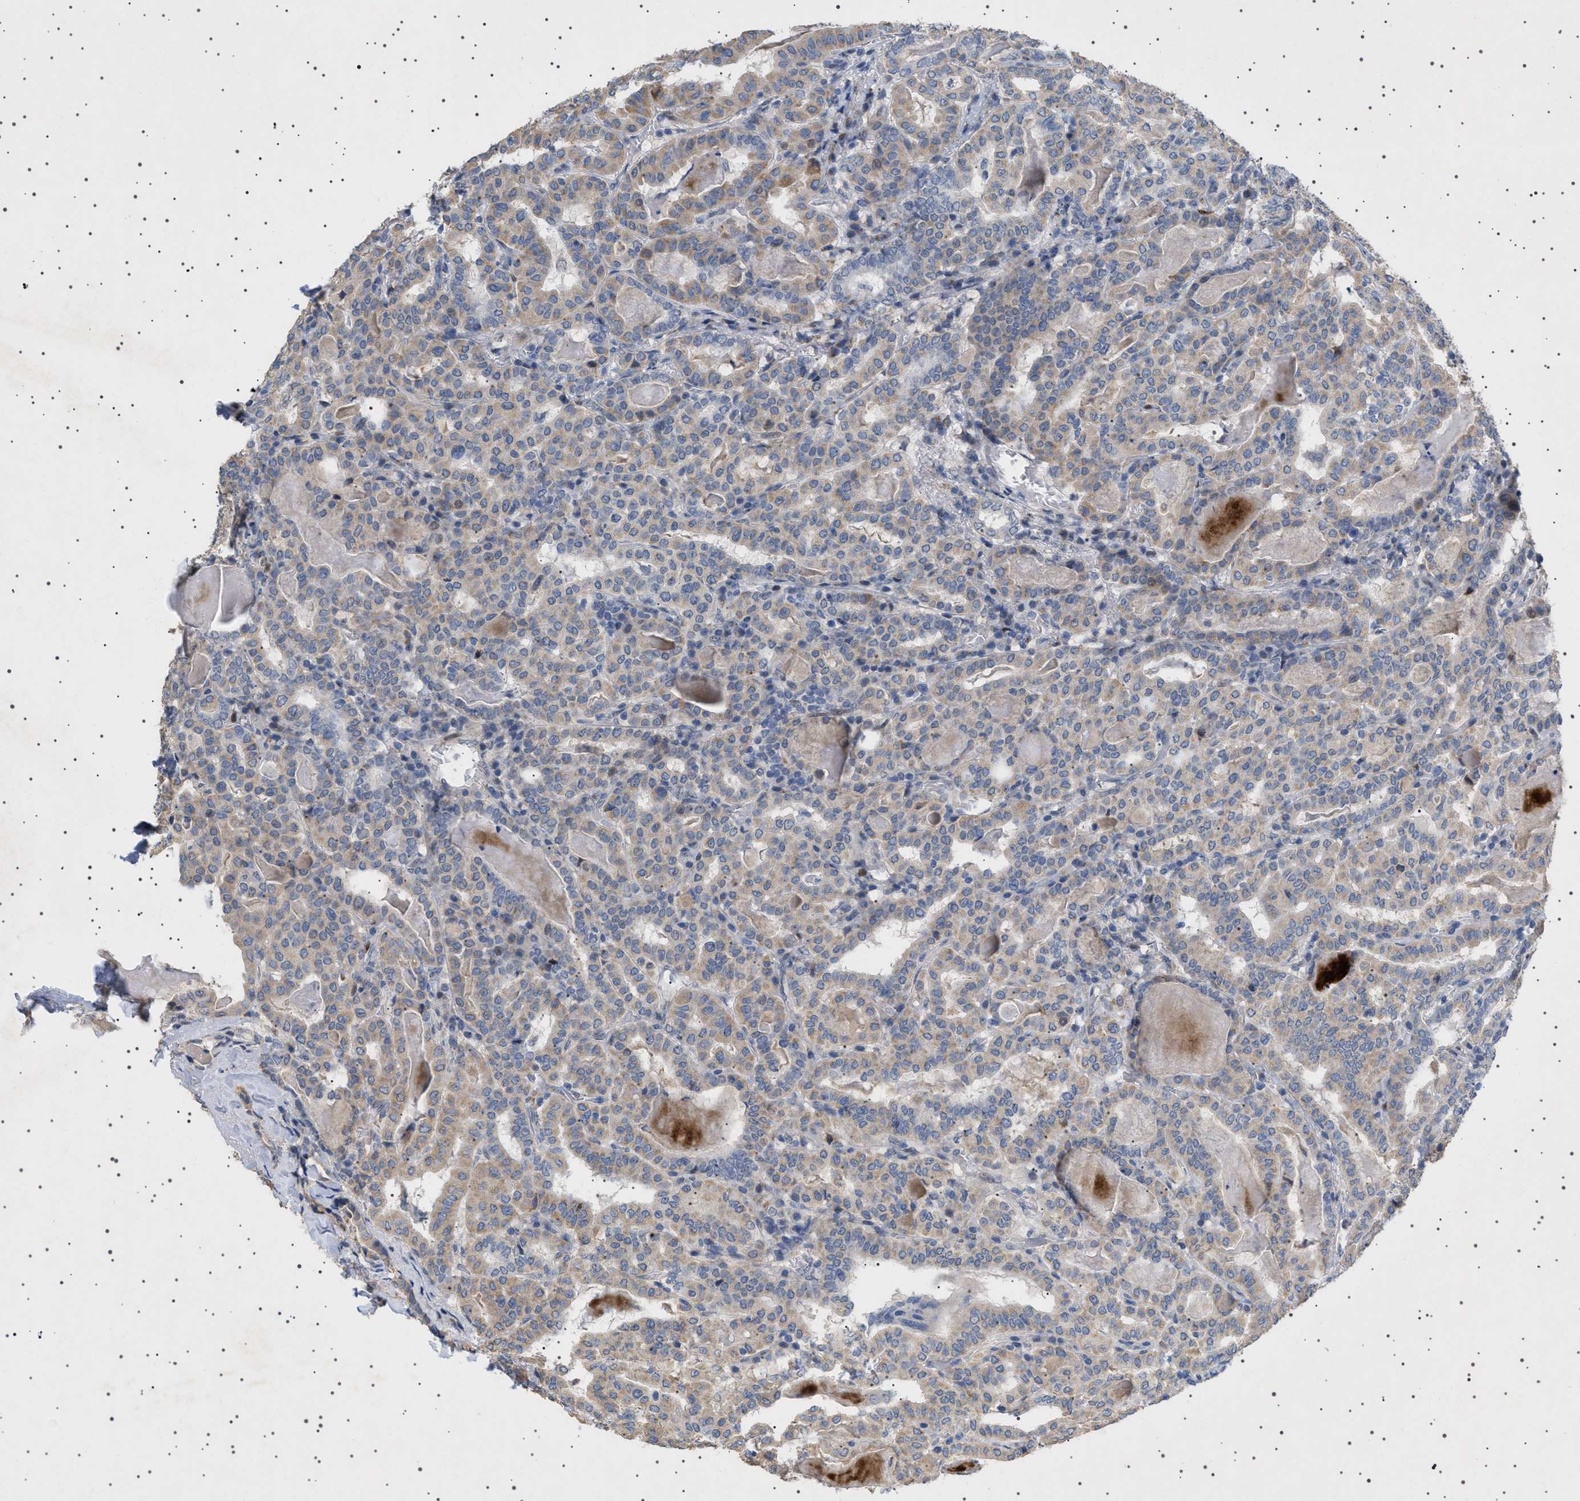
{"staining": {"intensity": "weak", "quantity": "25%-75%", "location": "cytoplasmic/membranous"}, "tissue": "thyroid cancer", "cell_type": "Tumor cells", "image_type": "cancer", "snomed": [{"axis": "morphology", "description": "Papillary adenocarcinoma, NOS"}, {"axis": "topography", "description": "Thyroid gland"}], "caption": "Protein expression by immunohistochemistry exhibits weak cytoplasmic/membranous positivity in approximately 25%-75% of tumor cells in thyroid cancer.", "gene": "HTR1A", "patient": {"sex": "female", "age": 42}}